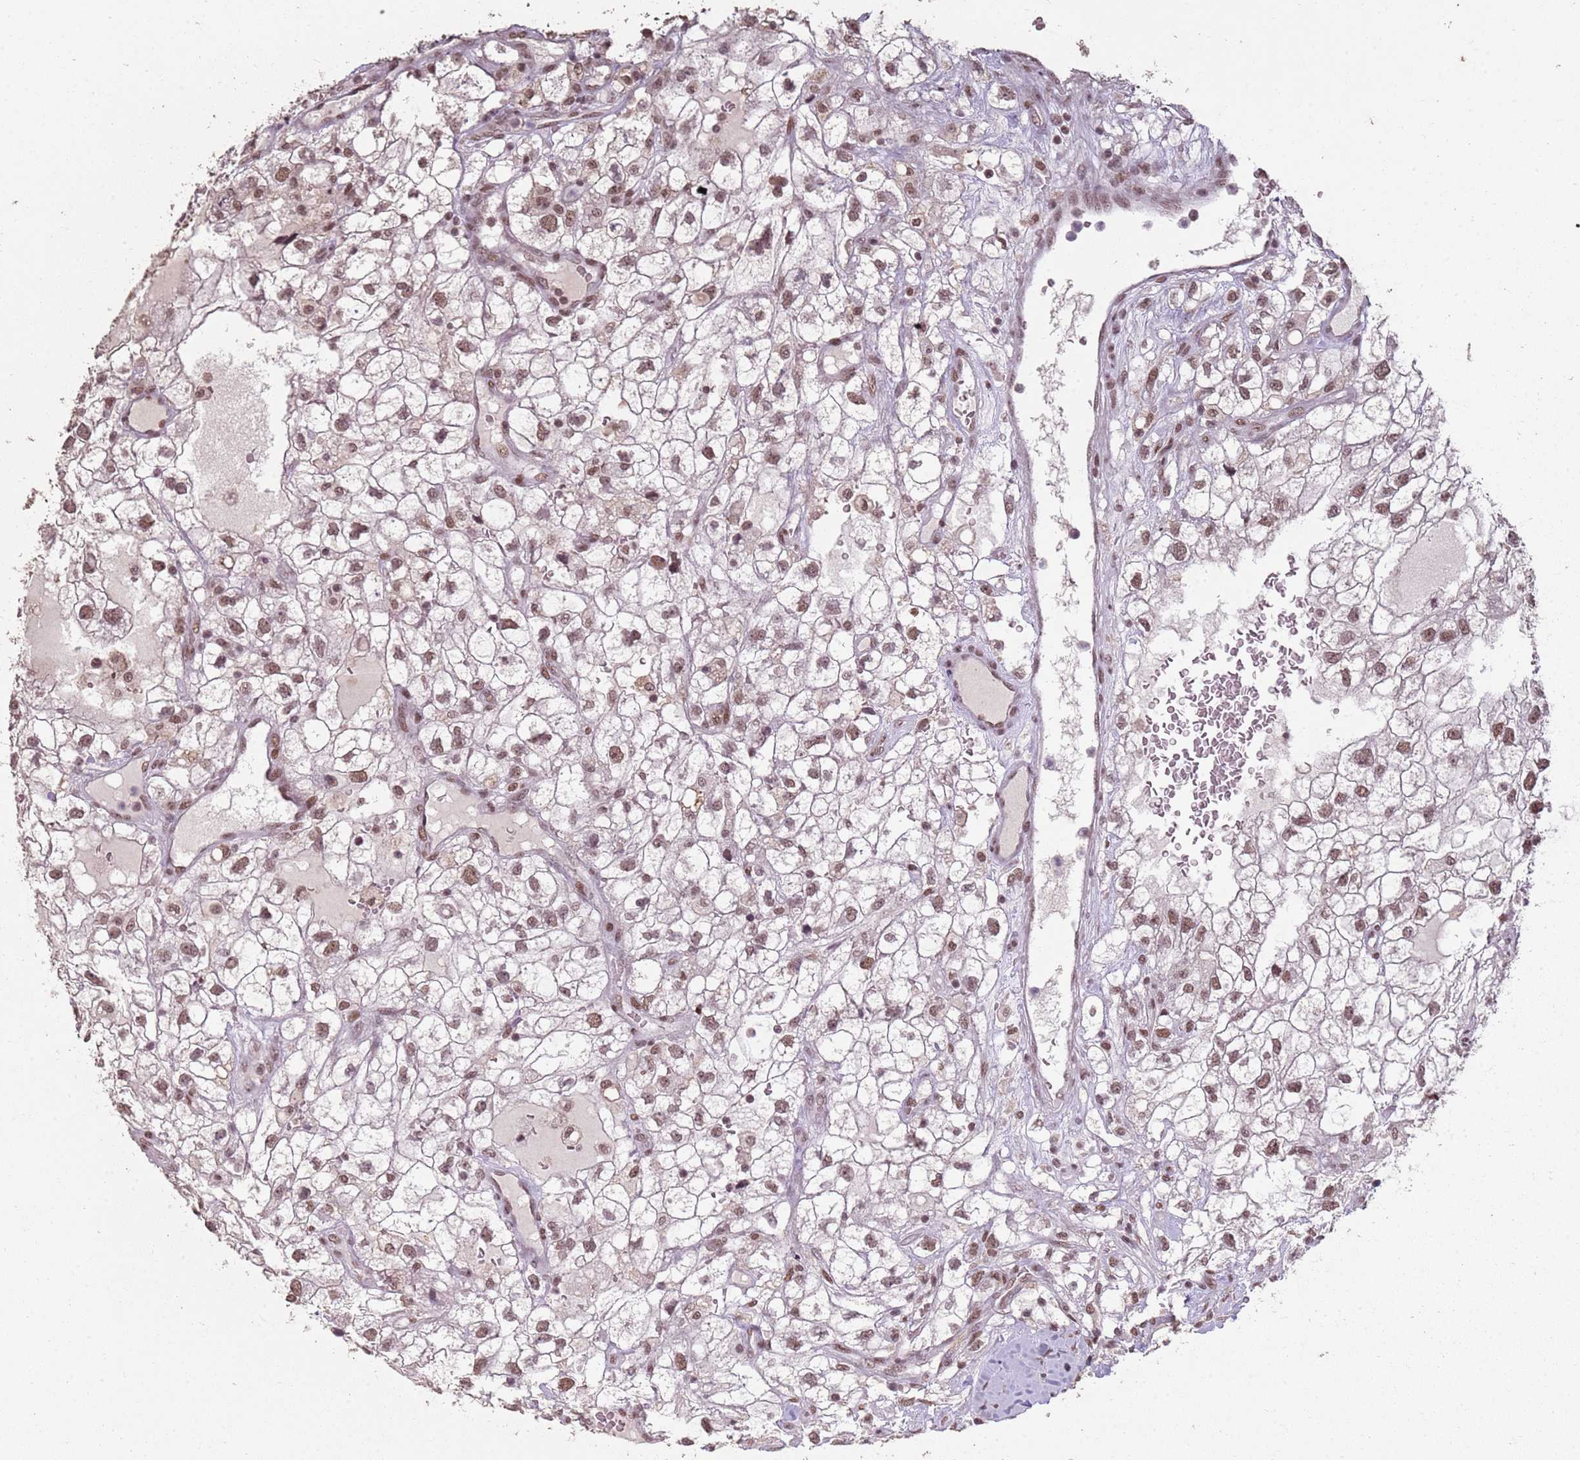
{"staining": {"intensity": "moderate", "quantity": ">75%", "location": "nuclear"}, "tissue": "renal cancer", "cell_type": "Tumor cells", "image_type": "cancer", "snomed": [{"axis": "morphology", "description": "Adenocarcinoma, NOS"}, {"axis": "topography", "description": "Kidney"}], "caption": "Human renal cancer stained with a protein marker shows moderate staining in tumor cells.", "gene": "ARL14EP", "patient": {"sex": "male", "age": 59}}